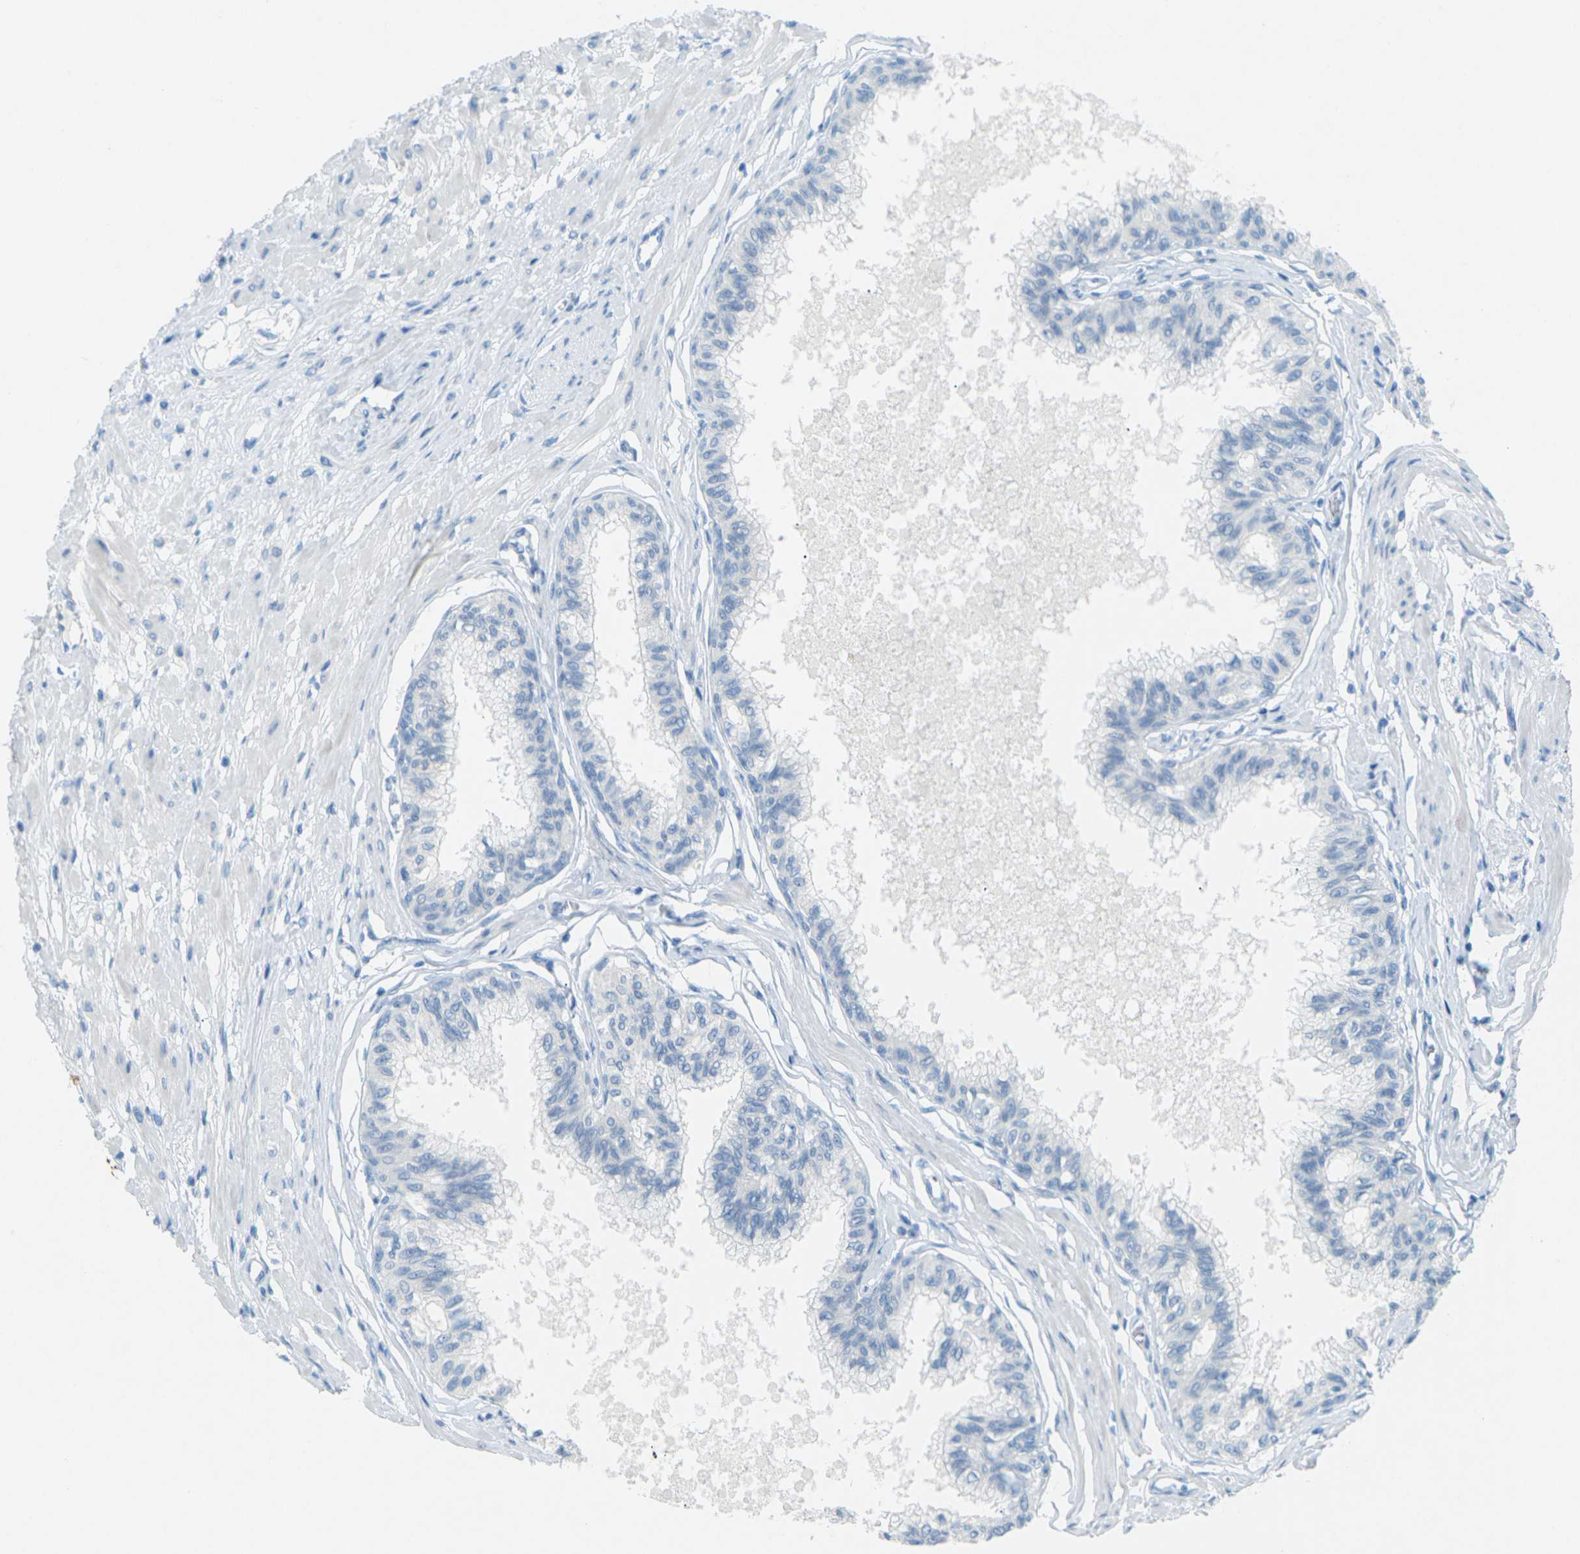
{"staining": {"intensity": "negative", "quantity": "none", "location": "none"}, "tissue": "prostate", "cell_type": "Glandular cells", "image_type": "normal", "snomed": [{"axis": "morphology", "description": "Normal tissue, NOS"}, {"axis": "topography", "description": "Prostate"}, {"axis": "topography", "description": "Seminal veicle"}], "caption": "This is an immunohistochemistry photomicrograph of normal human prostate. There is no staining in glandular cells.", "gene": "CDH16", "patient": {"sex": "male", "age": 60}}